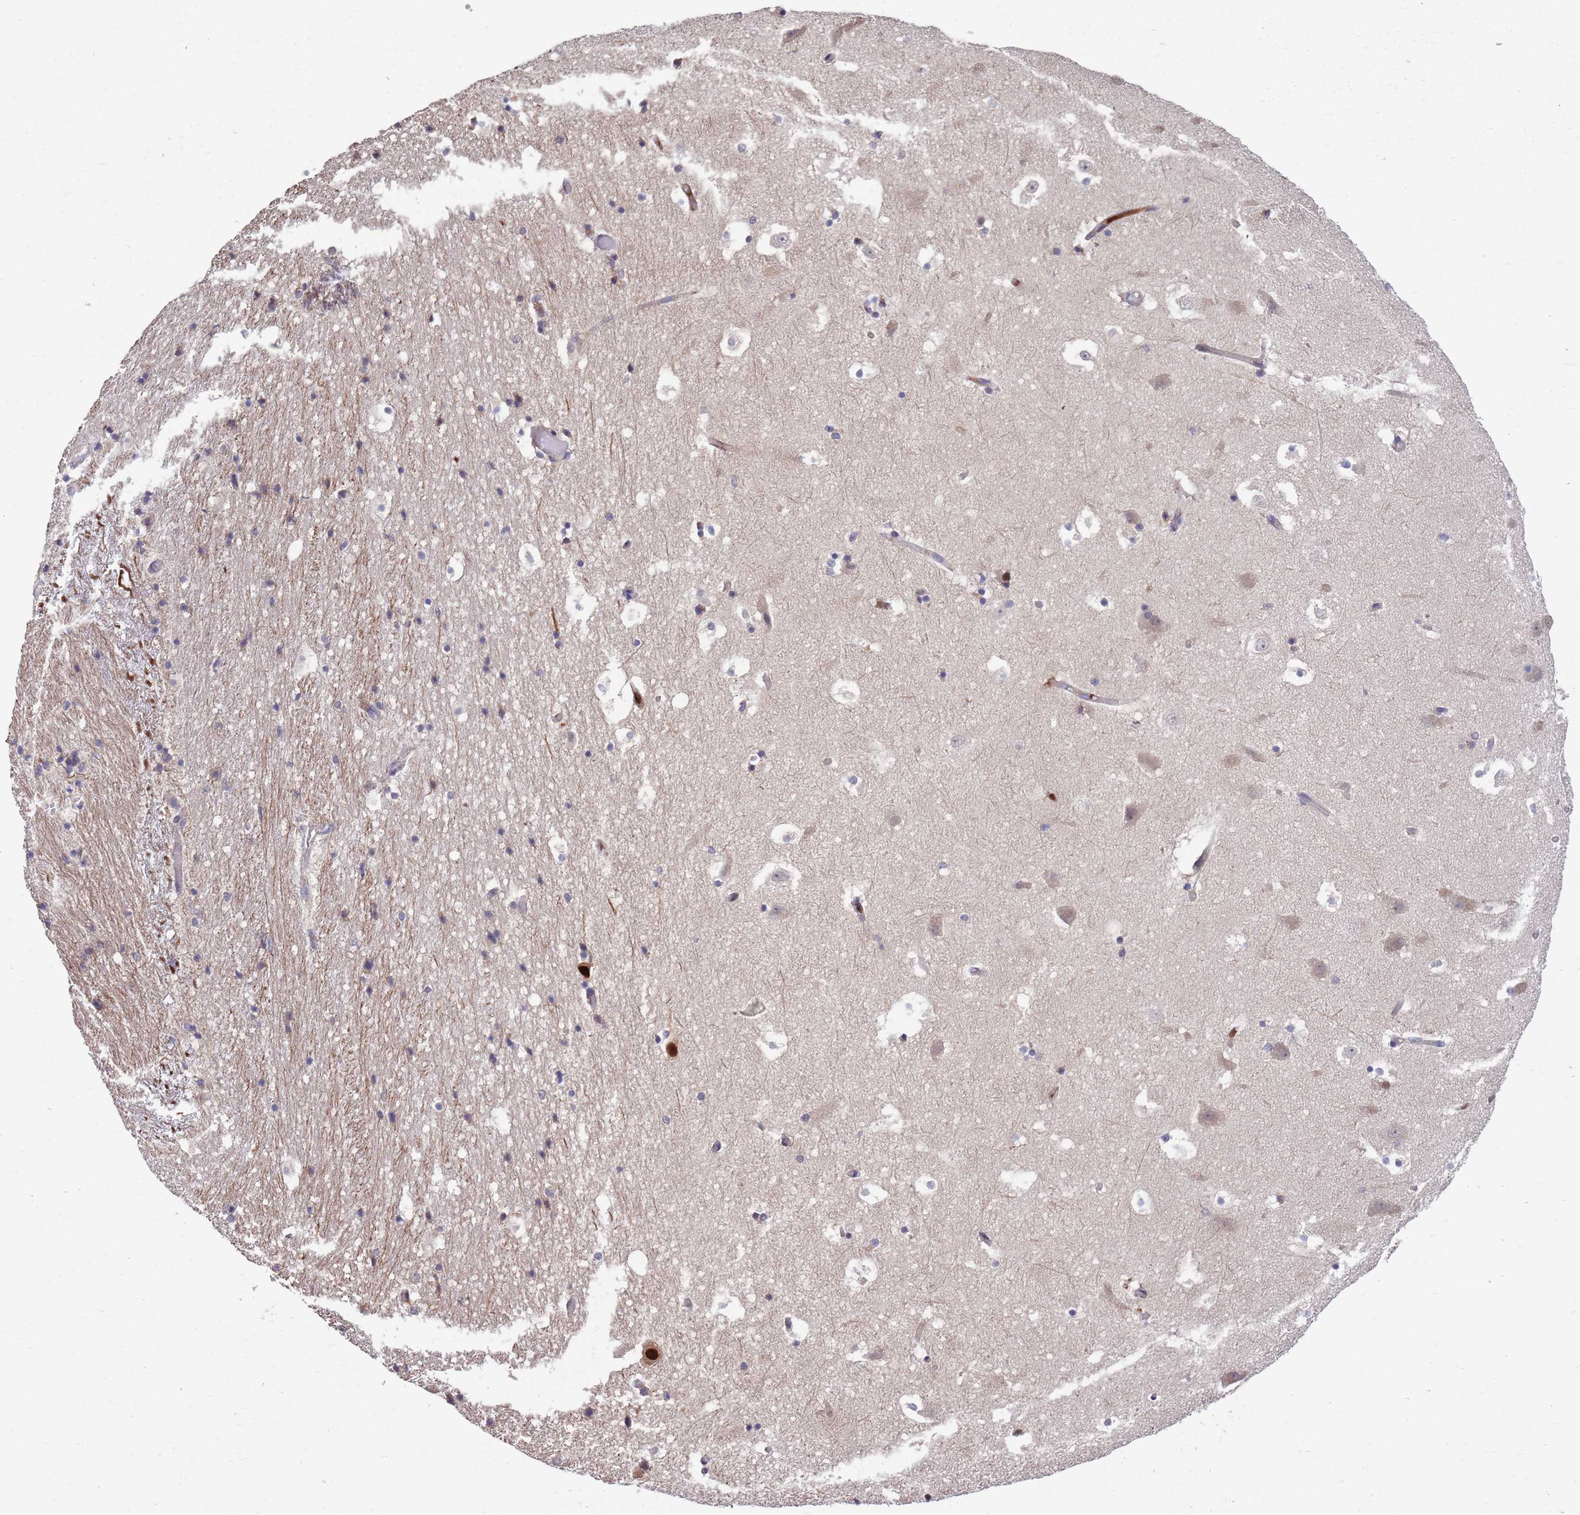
{"staining": {"intensity": "negative", "quantity": "none", "location": "none"}, "tissue": "hippocampus", "cell_type": "Glial cells", "image_type": "normal", "snomed": [{"axis": "morphology", "description": "Normal tissue, NOS"}, {"axis": "topography", "description": "Hippocampus"}], "caption": "Immunohistochemistry of normal human hippocampus exhibits no positivity in glial cells.", "gene": "KLHL29", "patient": {"sex": "female", "age": 52}}